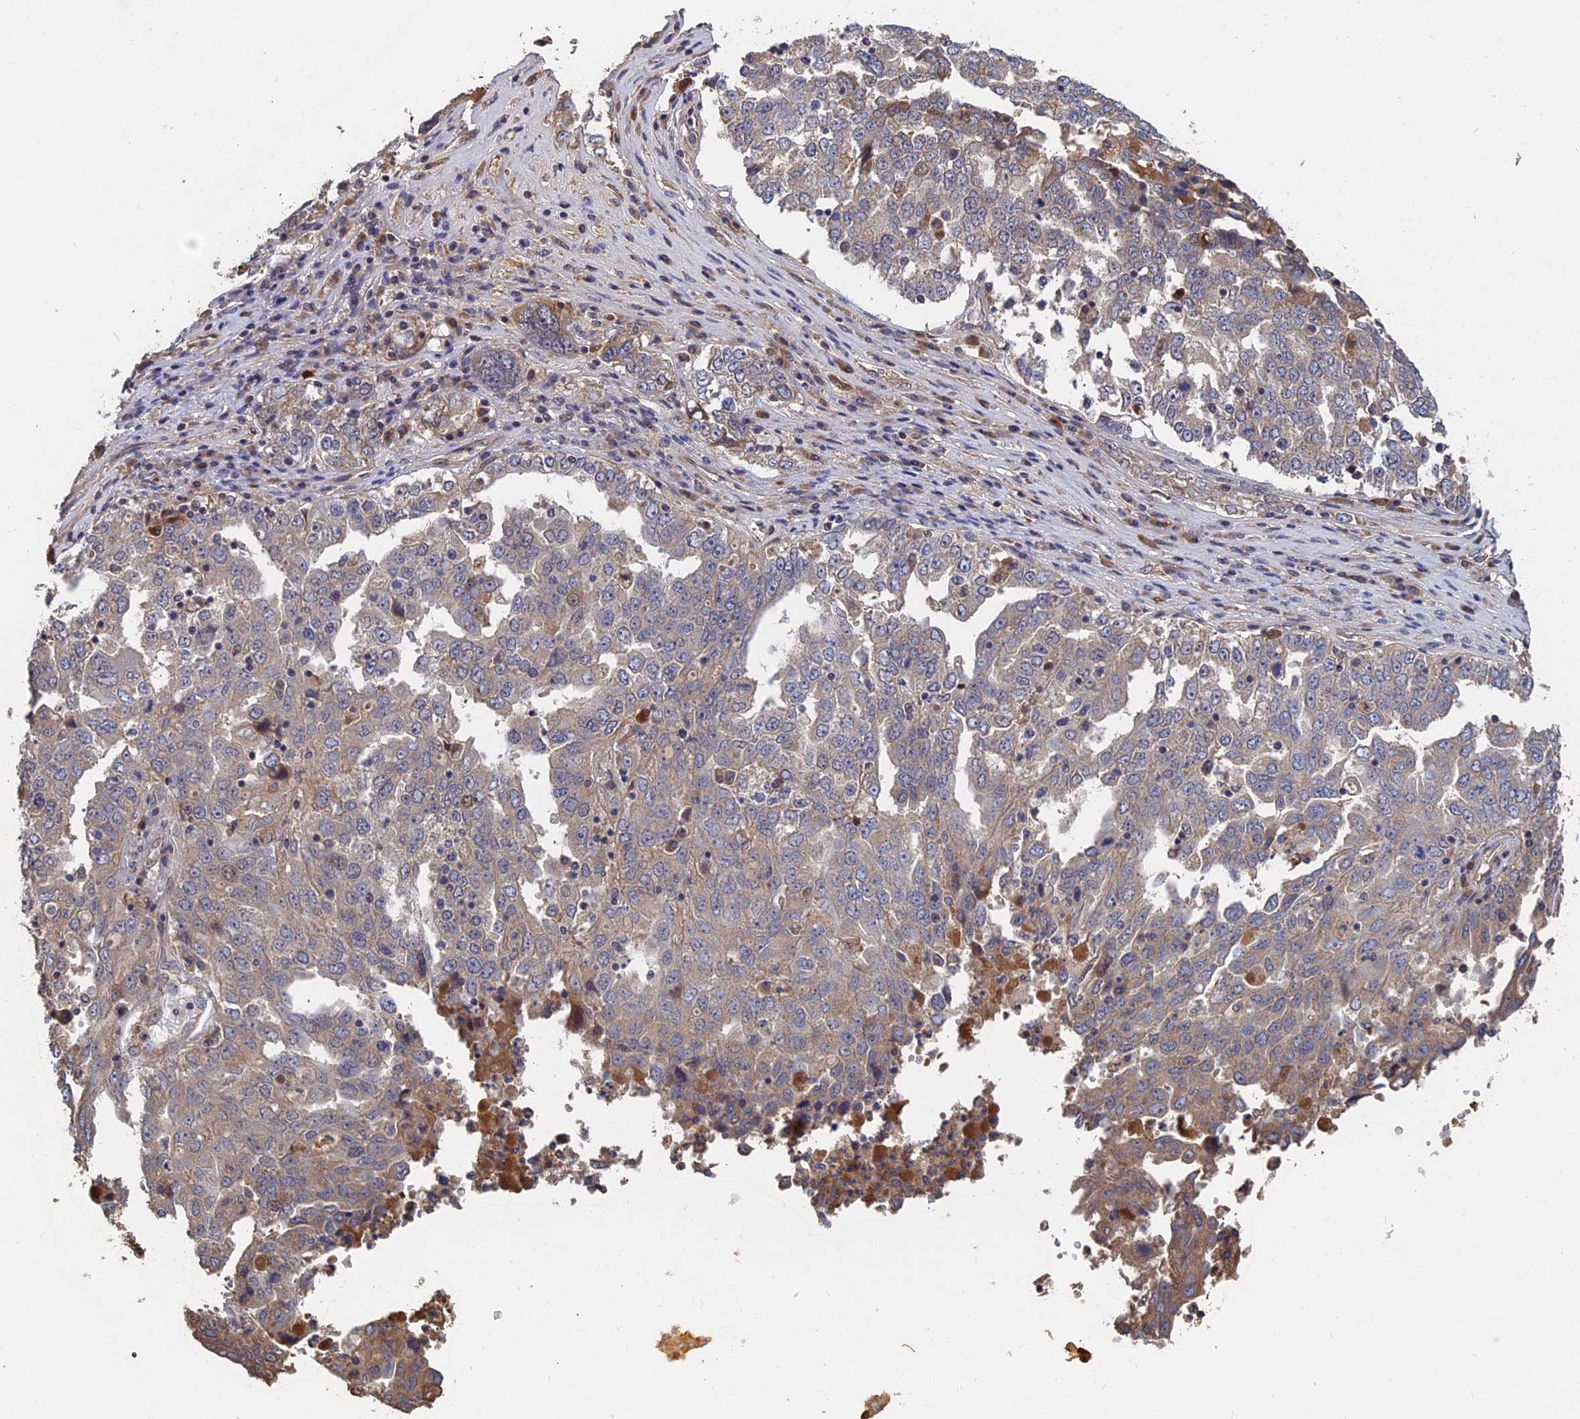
{"staining": {"intensity": "weak", "quantity": "<25%", "location": "cytoplasmic/membranous"}, "tissue": "ovarian cancer", "cell_type": "Tumor cells", "image_type": "cancer", "snomed": [{"axis": "morphology", "description": "Carcinoma, endometroid"}, {"axis": "topography", "description": "Ovary"}], "caption": "DAB (3,3'-diaminobenzidine) immunohistochemical staining of ovarian cancer shows no significant positivity in tumor cells. Nuclei are stained in blue.", "gene": "SLC33A1", "patient": {"sex": "female", "age": 62}}